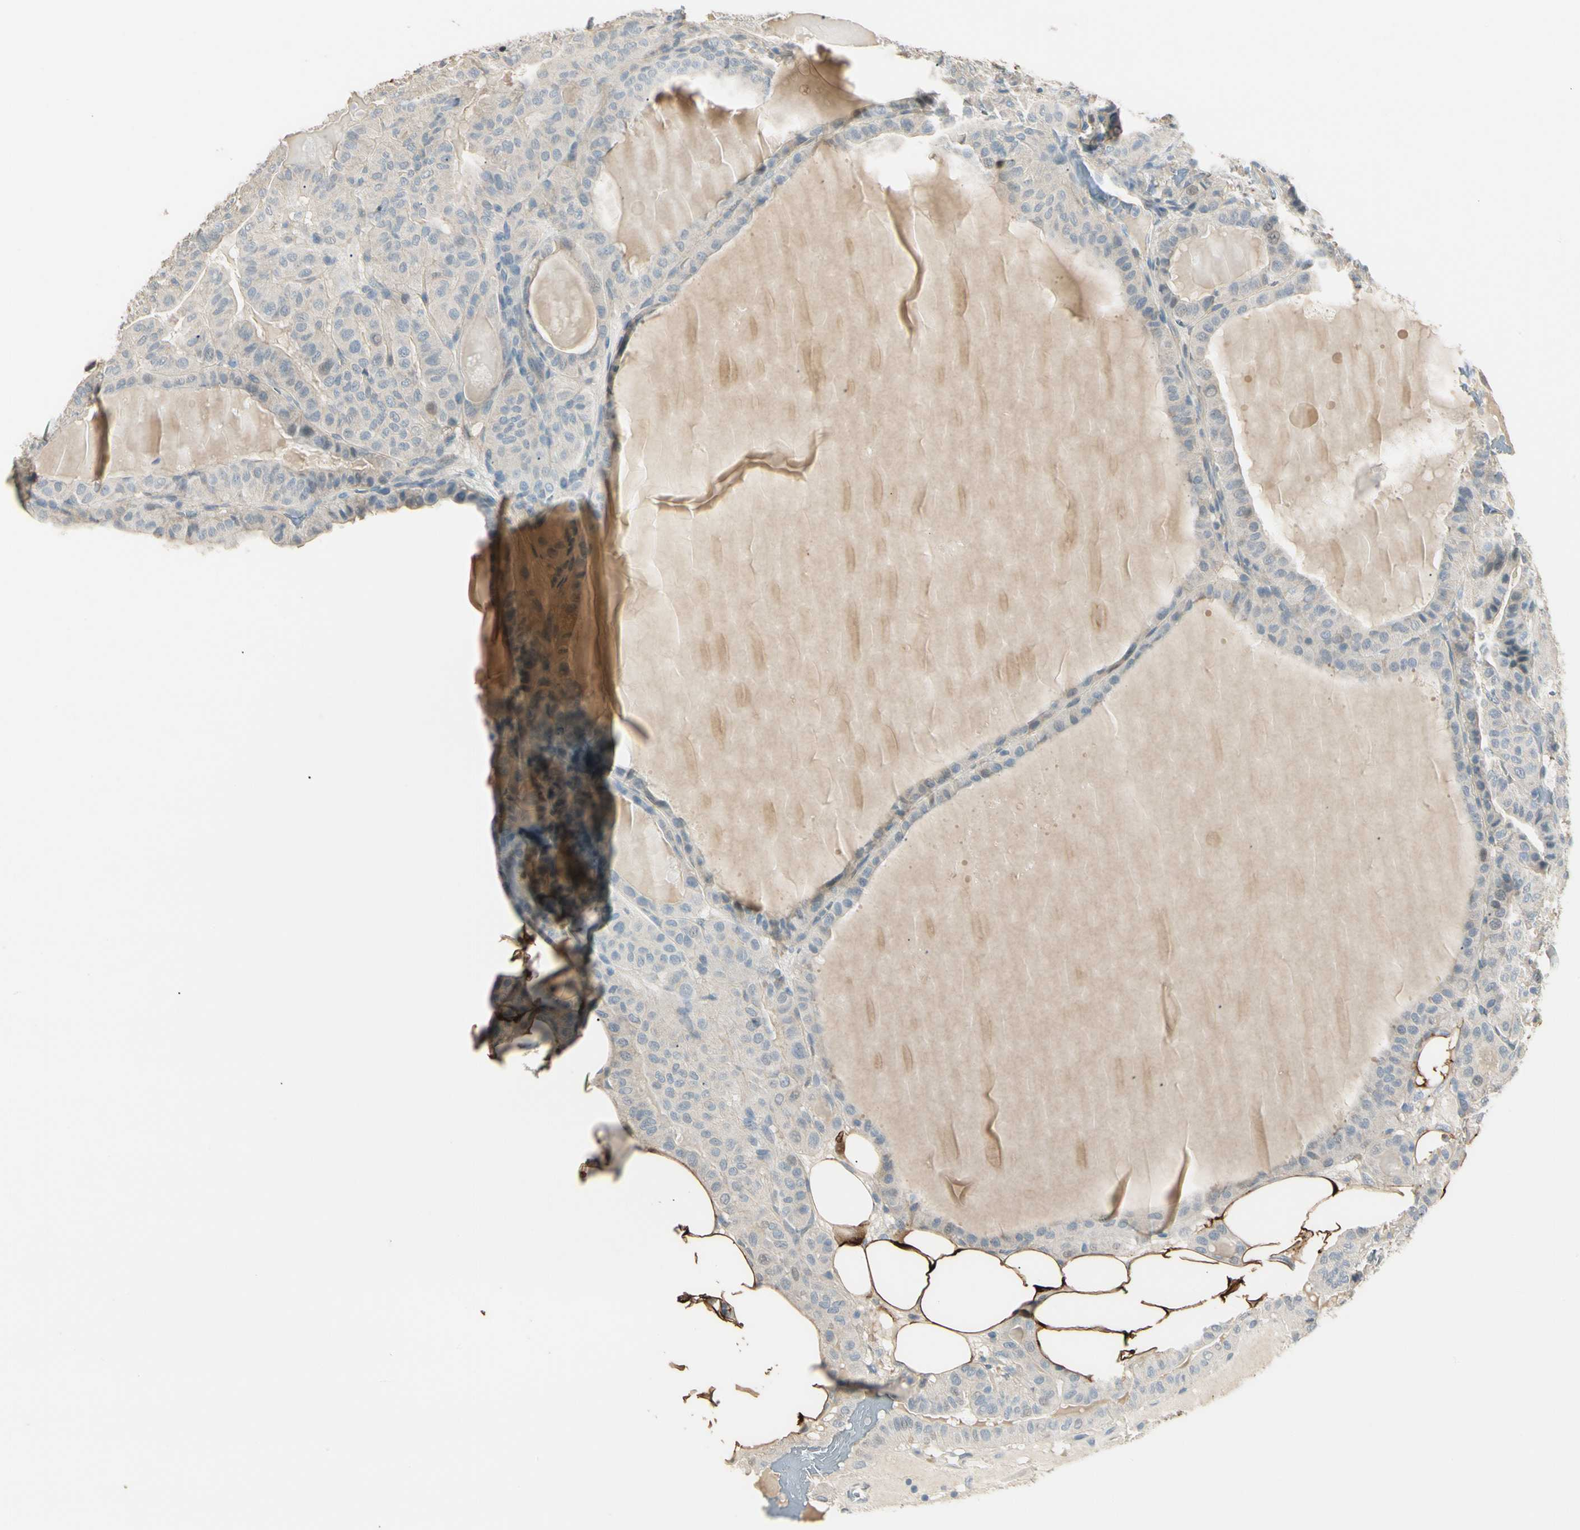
{"staining": {"intensity": "weak", "quantity": "25%-75%", "location": "cytoplasmic/membranous"}, "tissue": "thyroid cancer", "cell_type": "Tumor cells", "image_type": "cancer", "snomed": [{"axis": "morphology", "description": "Papillary adenocarcinoma, NOS"}, {"axis": "topography", "description": "Thyroid gland"}], "caption": "Immunohistochemical staining of thyroid cancer (papillary adenocarcinoma) demonstrates weak cytoplasmic/membranous protein positivity in approximately 25%-75% of tumor cells. The staining is performed using DAB brown chromogen to label protein expression. The nuclei are counter-stained blue using hematoxylin.", "gene": "GNE", "patient": {"sex": "male", "age": 77}}